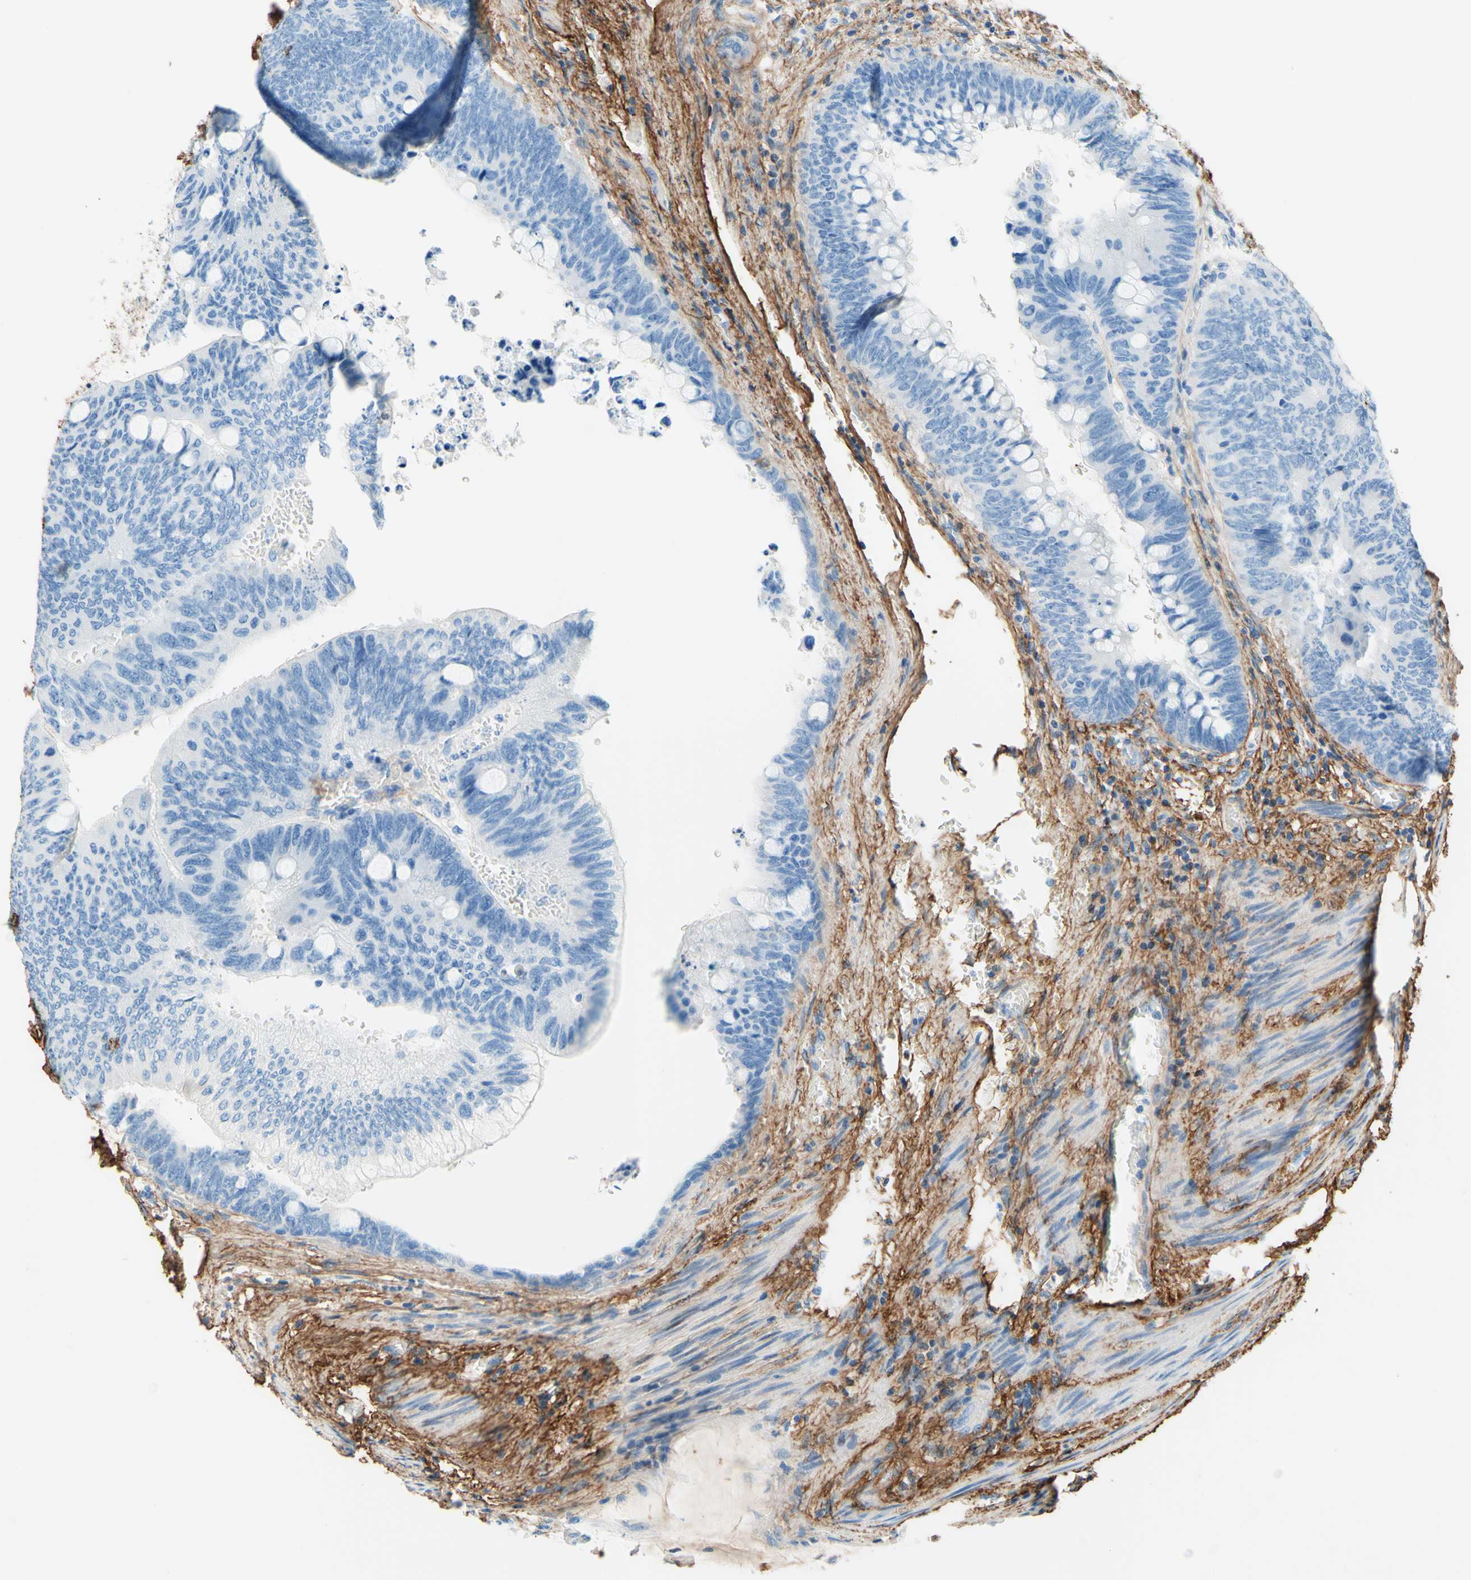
{"staining": {"intensity": "negative", "quantity": "none", "location": "none"}, "tissue": "colorectal cancer", "cell_type": "Tumor cells", "image_type": "cancer", "snomed": [{"axis": "morphology", "description": "Normal tissue, NOS"}, {"axis": "morphology", "description": "Adenocarcinoma, NOS"}, {"axis": "topography", "description": "Rectum"}, {"axis": "topography", "description": "Peripheral nerve tissue"}], "caption": "There is no significant positivity in tumor cells of adenocarcinoma (colorectal). Nuclei are stained in blue.", "gene": "MFAP5", "patient": {"sex": "male", "age": 92}}